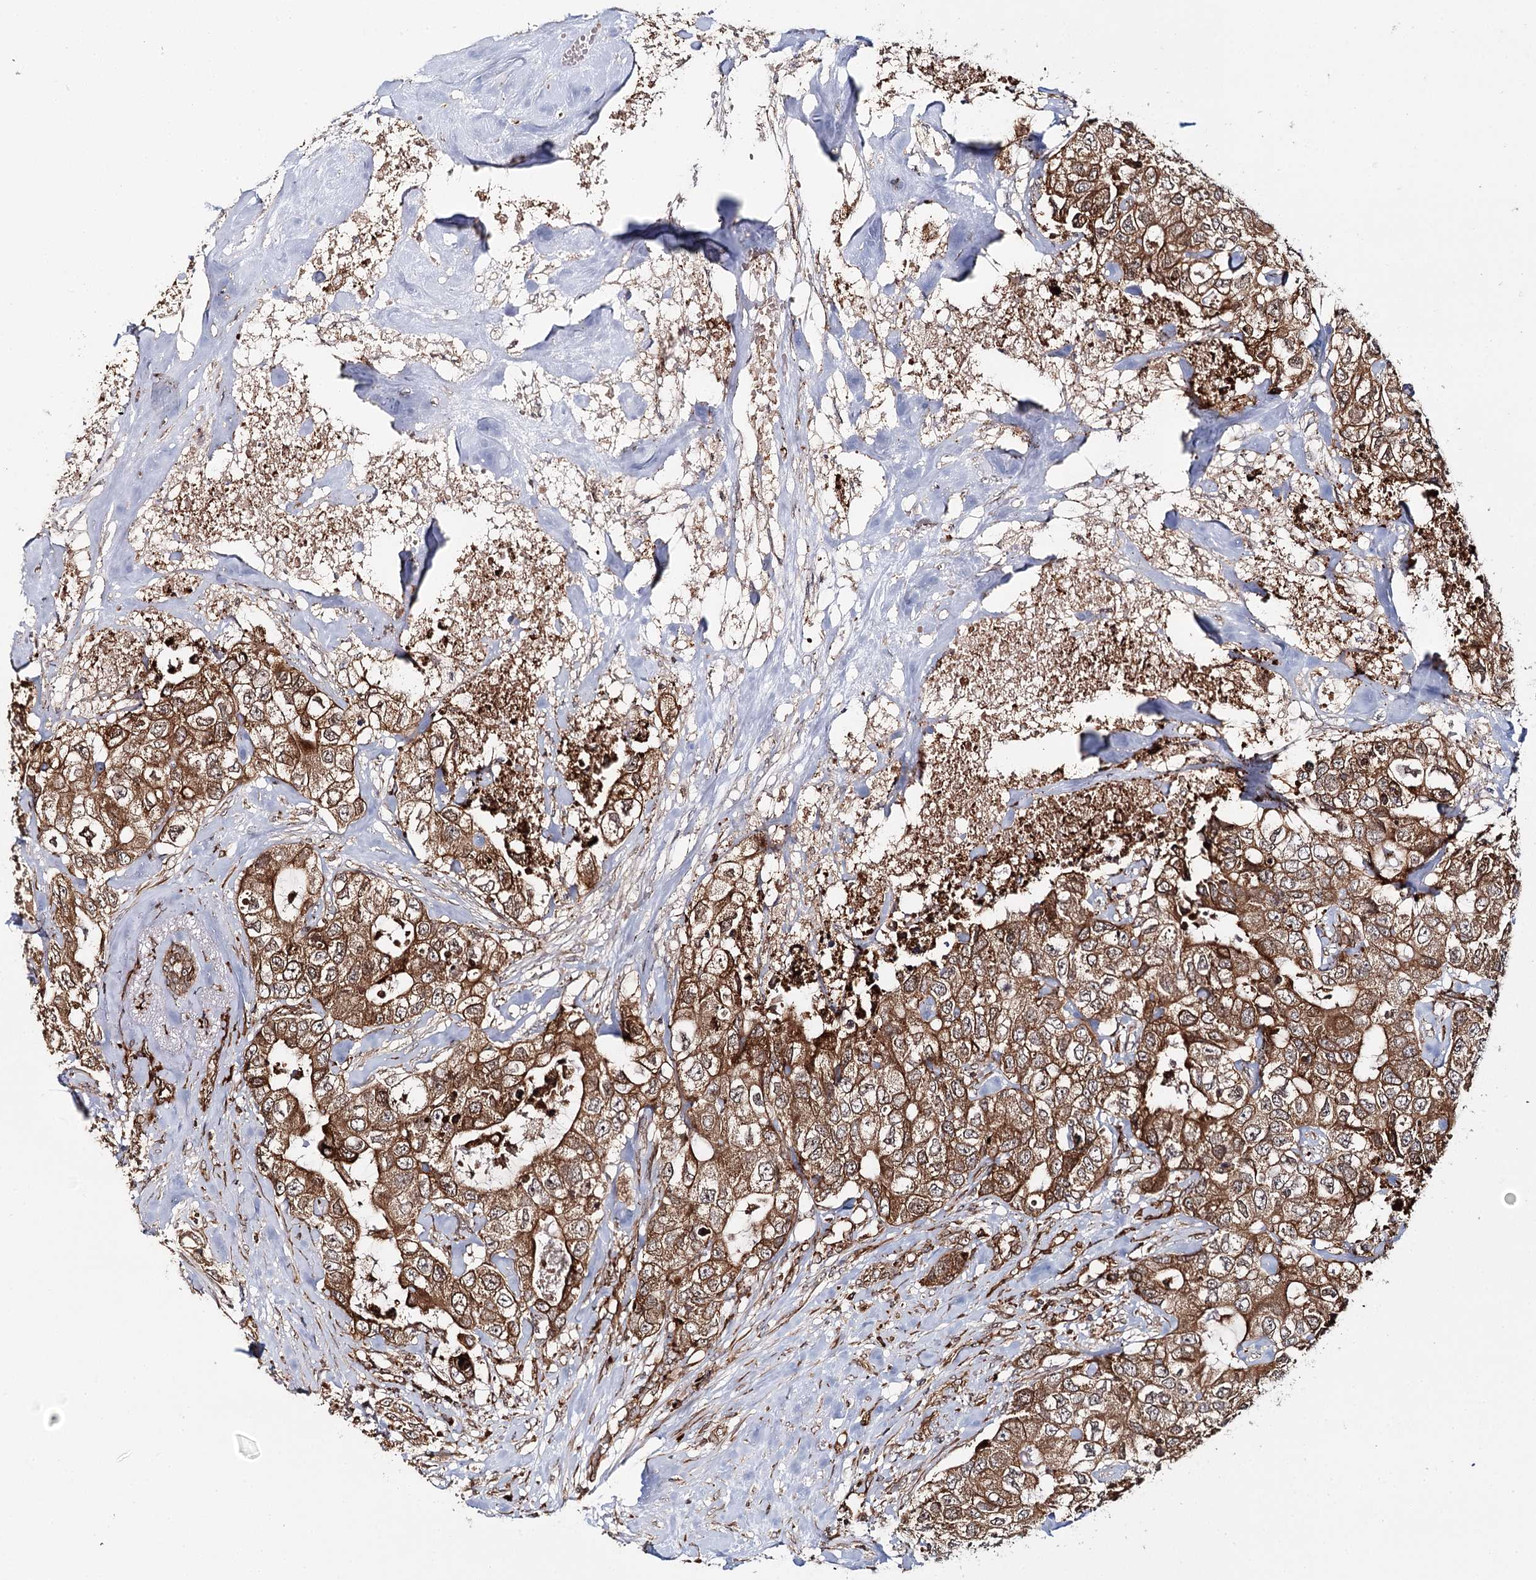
{"staining": {"intensity": "moderate", "quantity": ">75%", "location": "cytoplasmic/membranous"}, "tissue": "breast cancer", "cell_type": "Tumor cells", "image_type": "cancer", "snomed": [{"axis": "morphology", "description": "Duct carcinoma"}, {"axis": "topography", "description": "Breast"}], "caption": "Infiltrating ductal carcinoma (breast) stained for a protein shows moderate cytoplasmic/membranous positivity in tumor cells.", "gene": "MKNK1", "patient": {"sex": "female", "age": 62}}